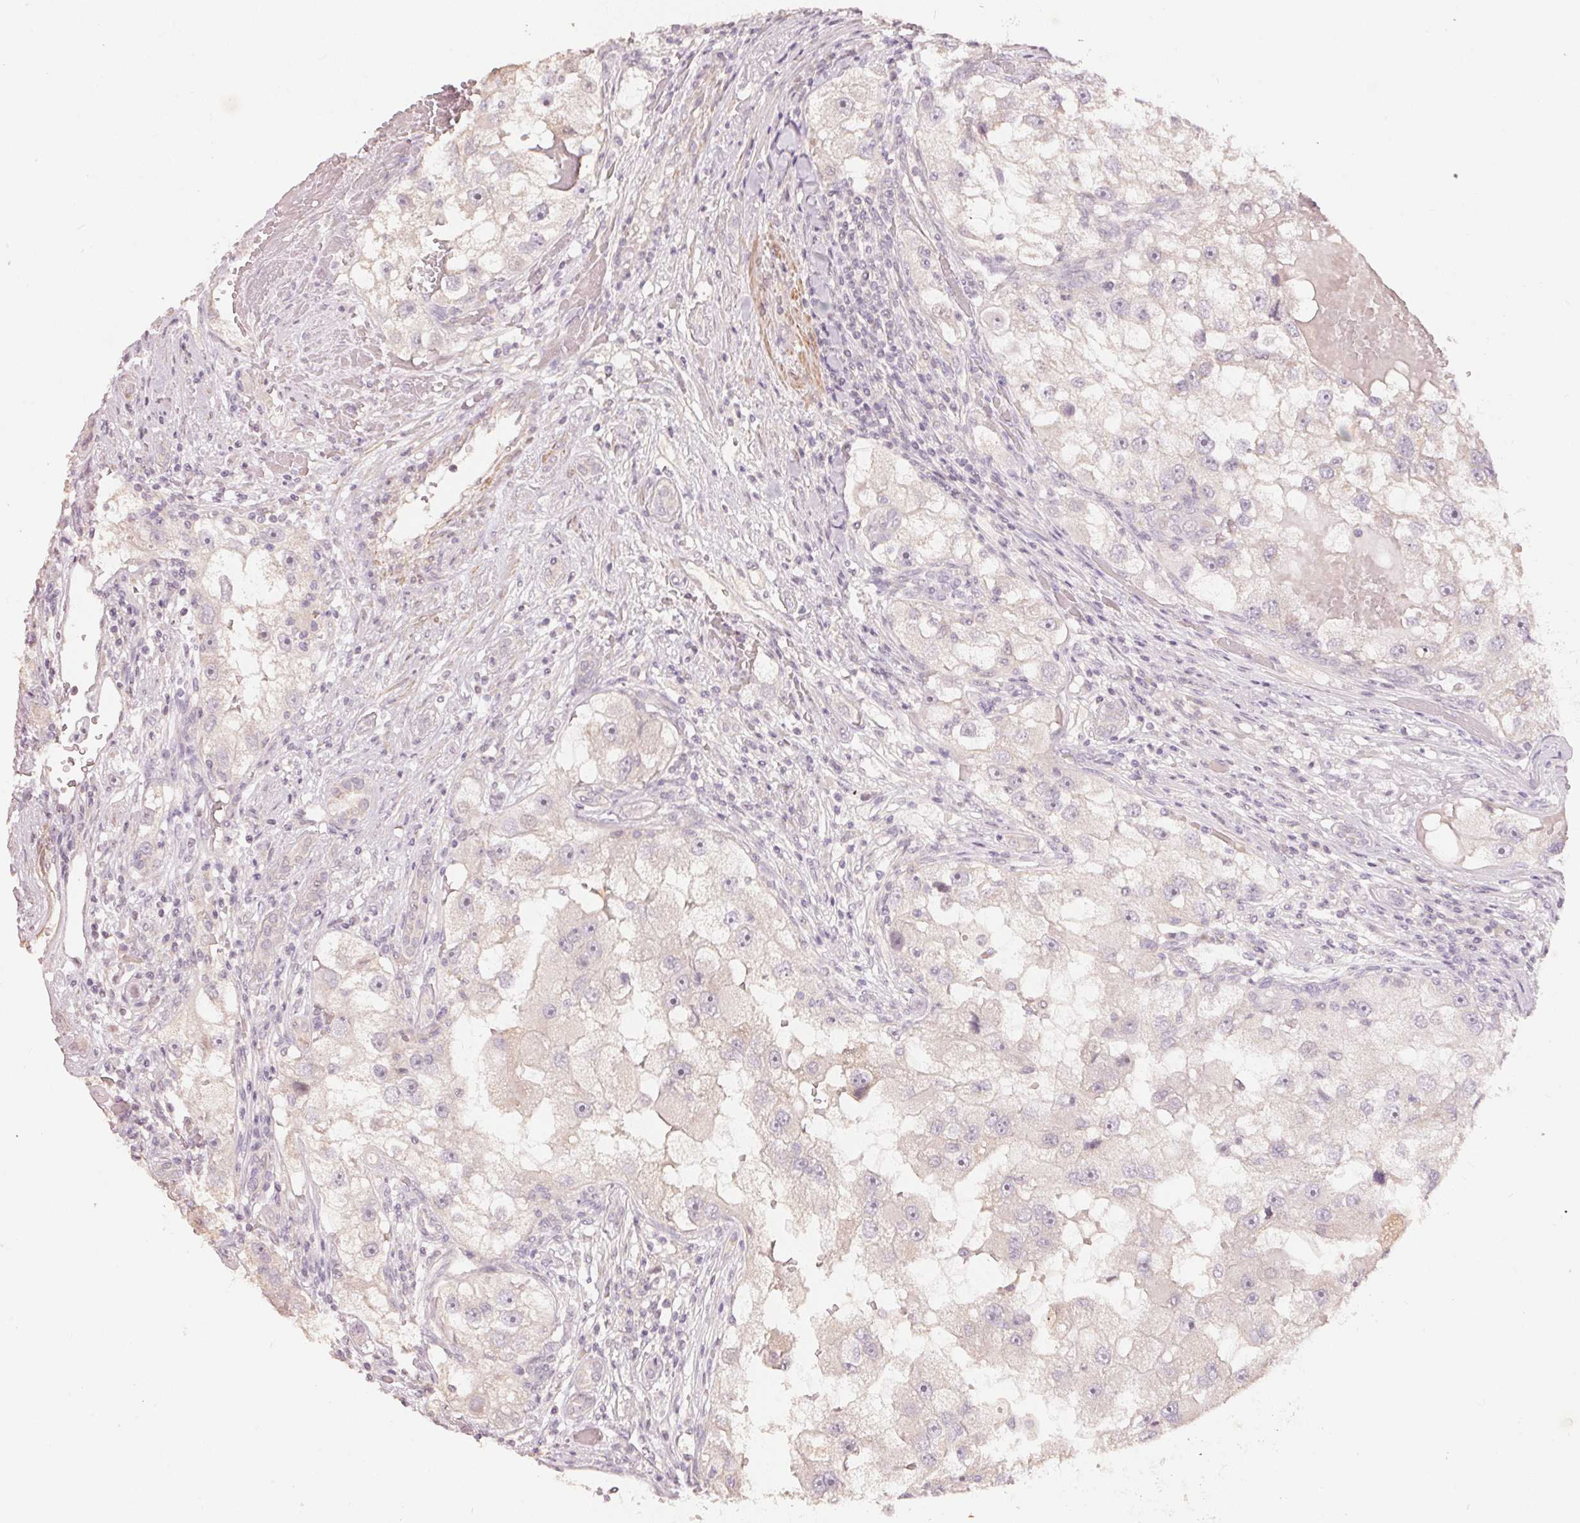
{"staining": {"intensity": "negative", "quantity": "none", "location": "none"}, "tissue": "renal cancer", "cell_type": "Tumor cells", "image_type": "cancer", "snomed": [{"axis": "morphology", "description": "Adenocarcinoma, NOS"}, {"axis": "topography", "description": "Kidney"}], "caption": "A photomicrograph of adenocarcinoma (renal) stained for a protein exhibits no brown staining in tumor cells.", "gene": "TP53AIP1", "patient": {"sex": "male", "age": 63}}